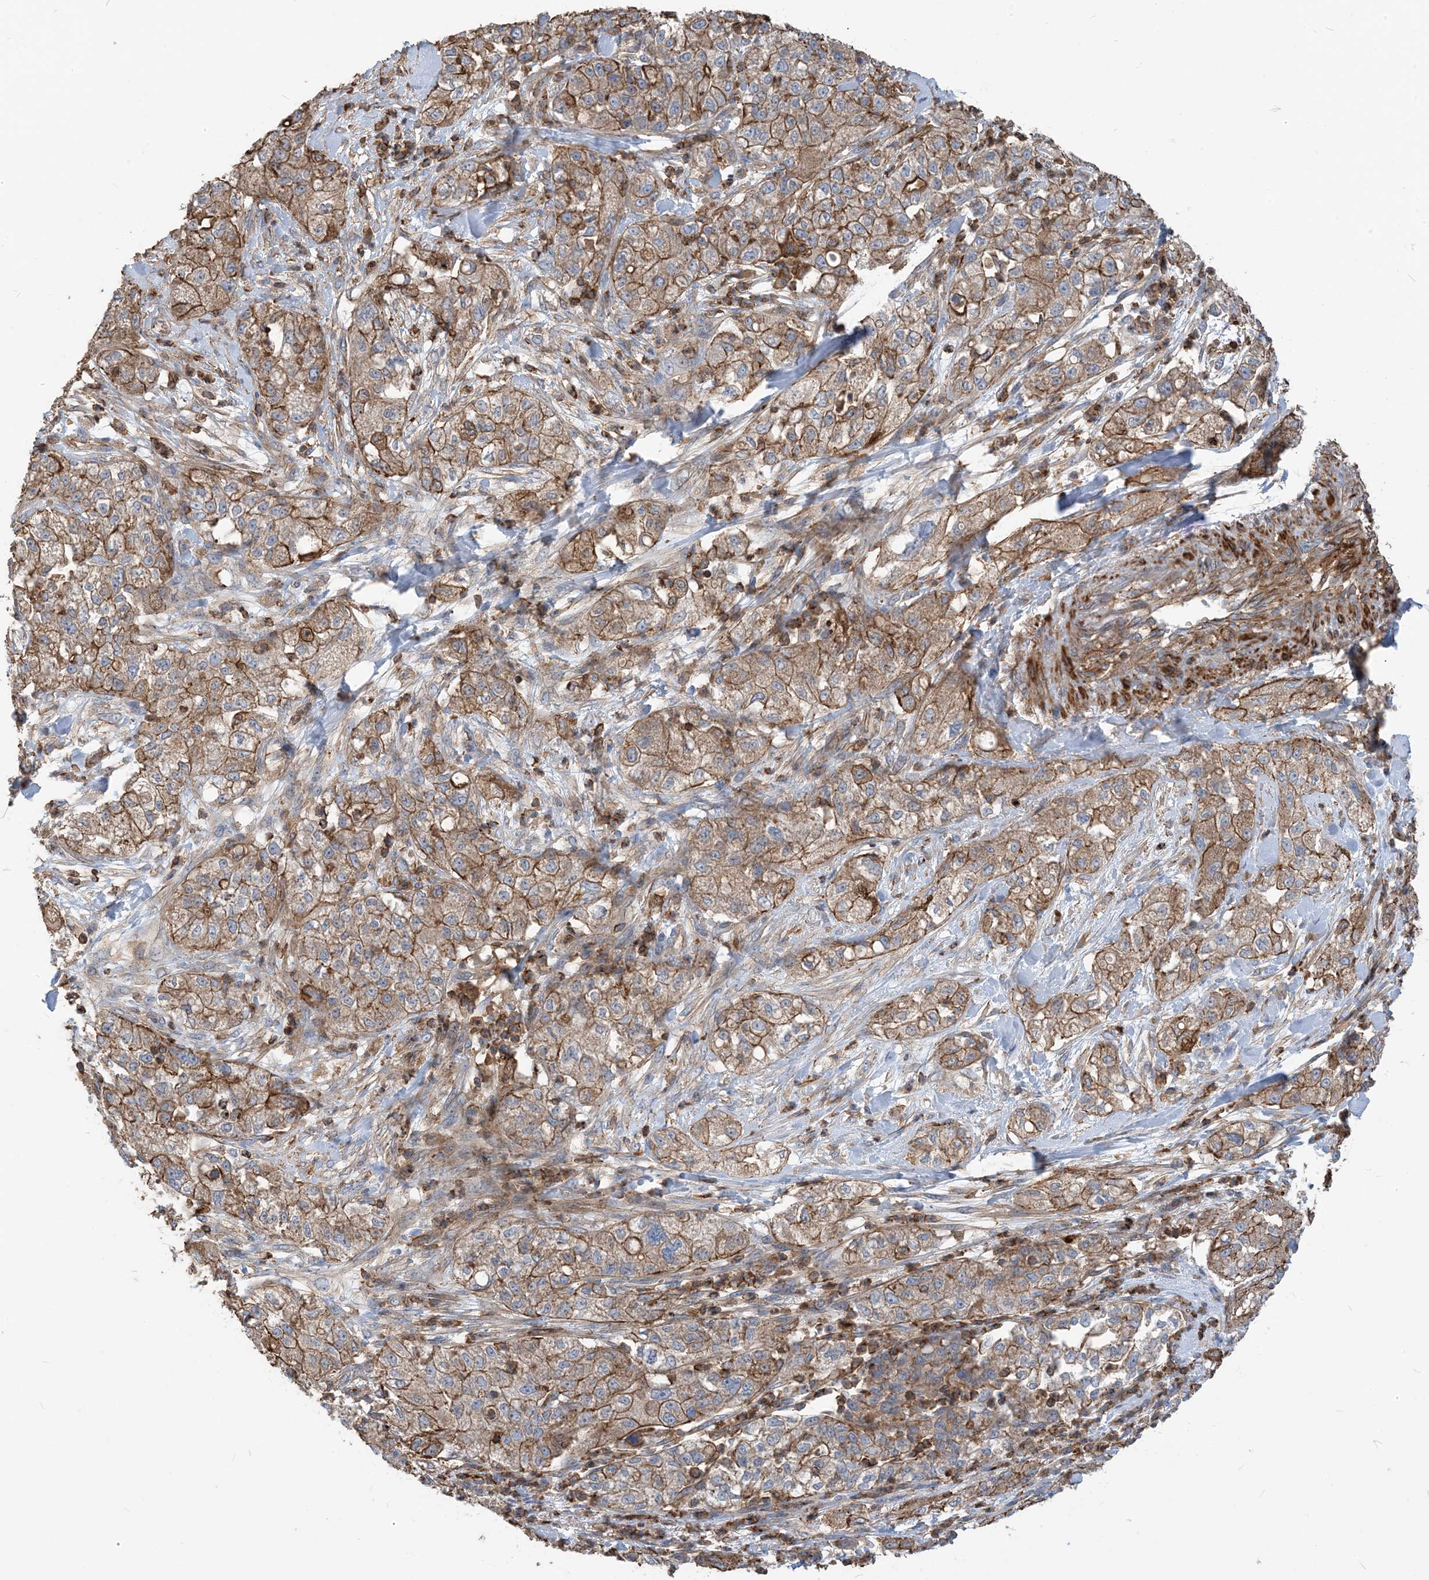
{"staining": {"intensity": "moderate", "quantity": "25%-75%", "location": "cytoplasmic/membranous"}, "tissue": "pancreatic cancer", "cell_type": "Tumor cells", "image_type": "cancer", "snomed": [{"axis": "morphology", "description": "Adenocarcinoma, NOS"}, {"axis": "topography", "description": "Pancreas"}], "caption": "Brown immunohistochemical staining in pancreatic cancer (adenocarcinoma) exhibits moderate cytoplasmic/membranous positivity in approximately 25%-75% of tumor cells. (Brightfield microscopy of DAB IHC at high magnification).", "gene": "PARVG", "patient": {"sex": "female", "age": 78}}